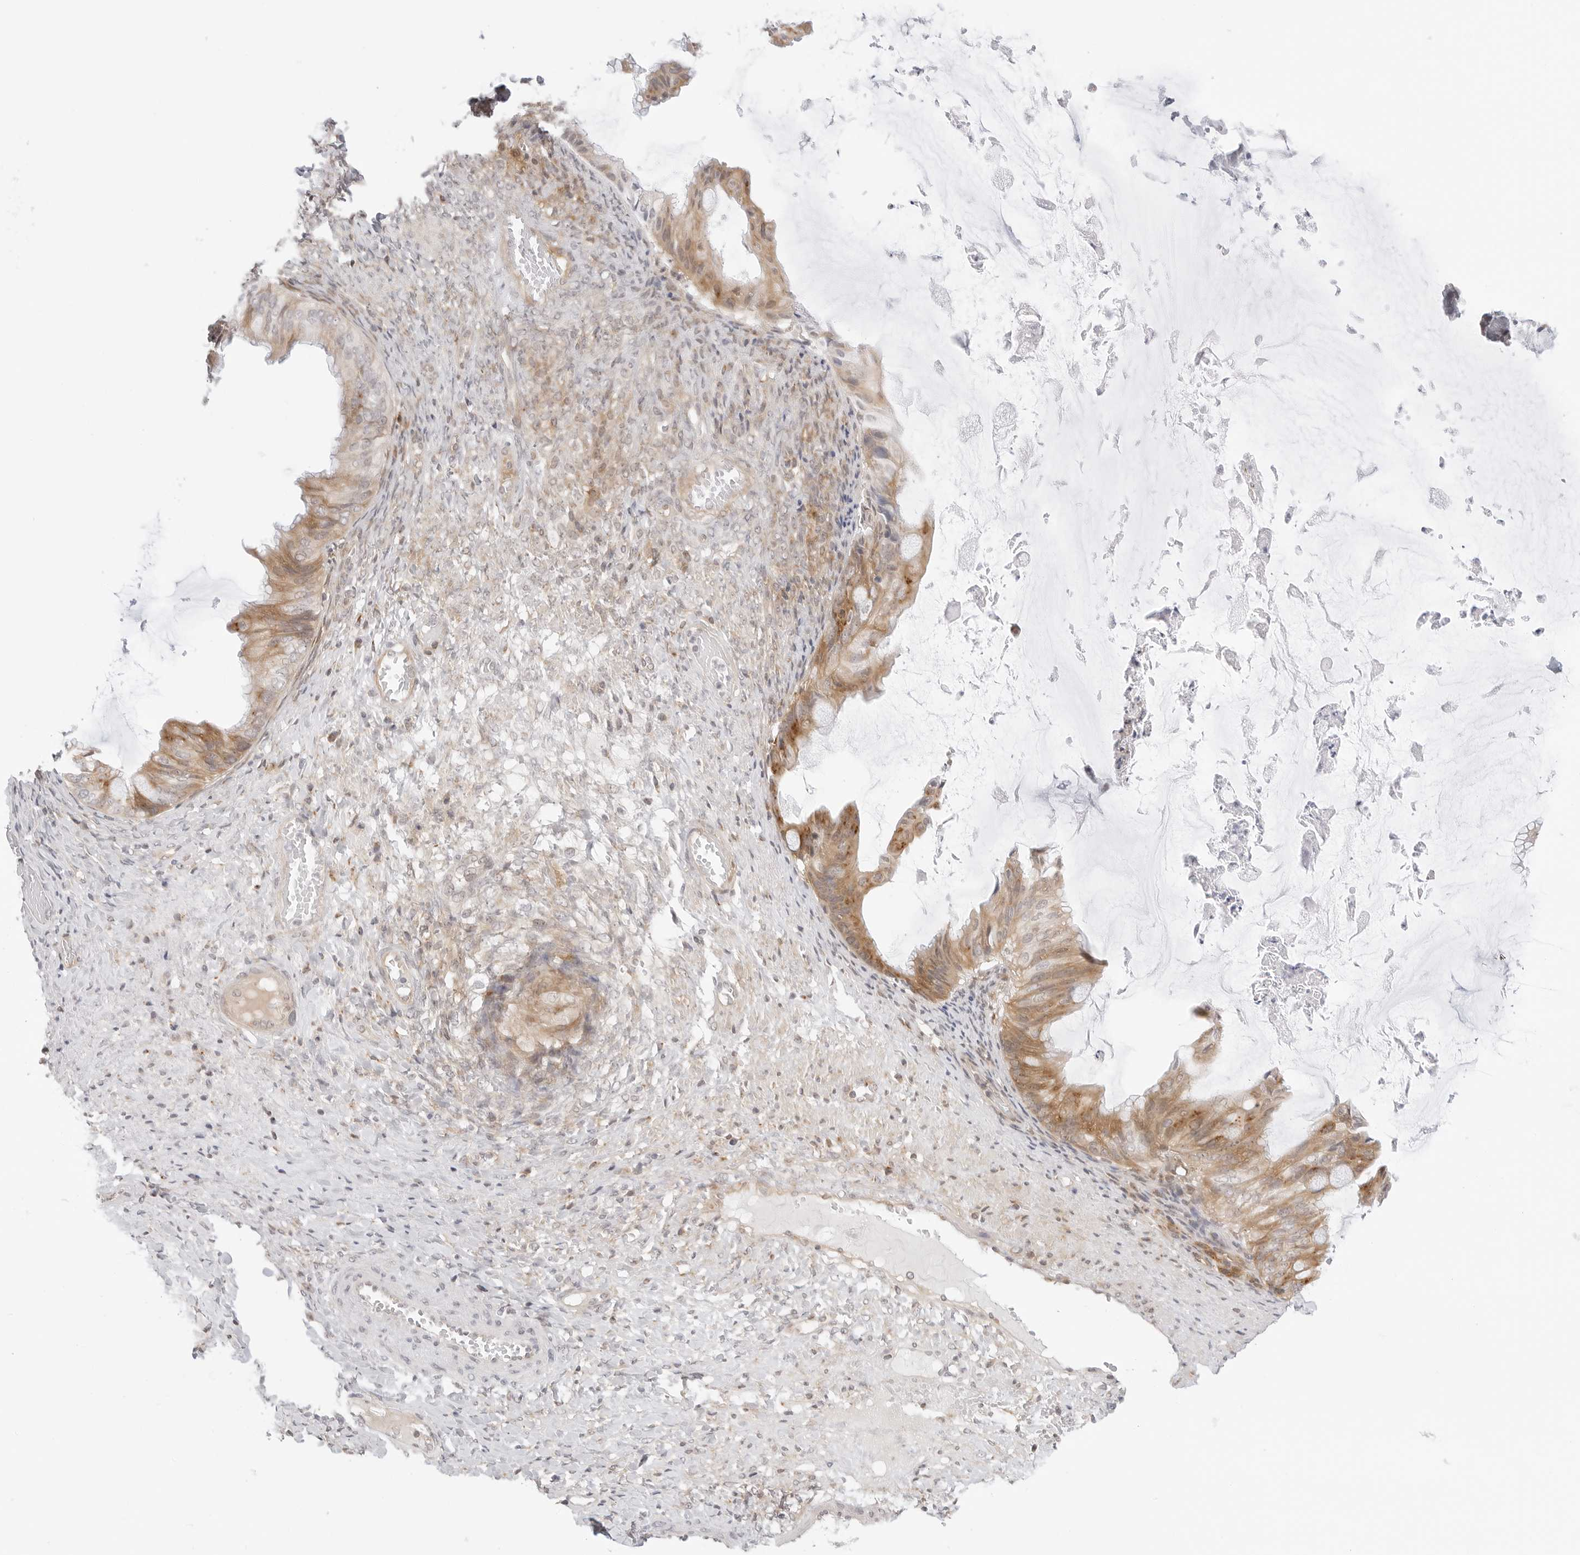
{"staining": {"intensity": "moderate", "quantity": ">75%", "location": "cytoplasmic/membranous"}, "tissue": "ovarian cancer", "cell_type": "Tumor cells", "image_type": "cancer", "snomed": [{"axis": "morphology", "description": "Cystadenocarcinoma, mucinous, NOS"}, {"axis": "topography", "description": "Ovary"}], "caption": "Human ovarian cancer stained for a protein (brown) demonstrates moderate cytoplasmic/membranous positive staining in about >75% of tumor cells.", "gene": "TCP1", "patient": {"sex": "female", "age": 61}}